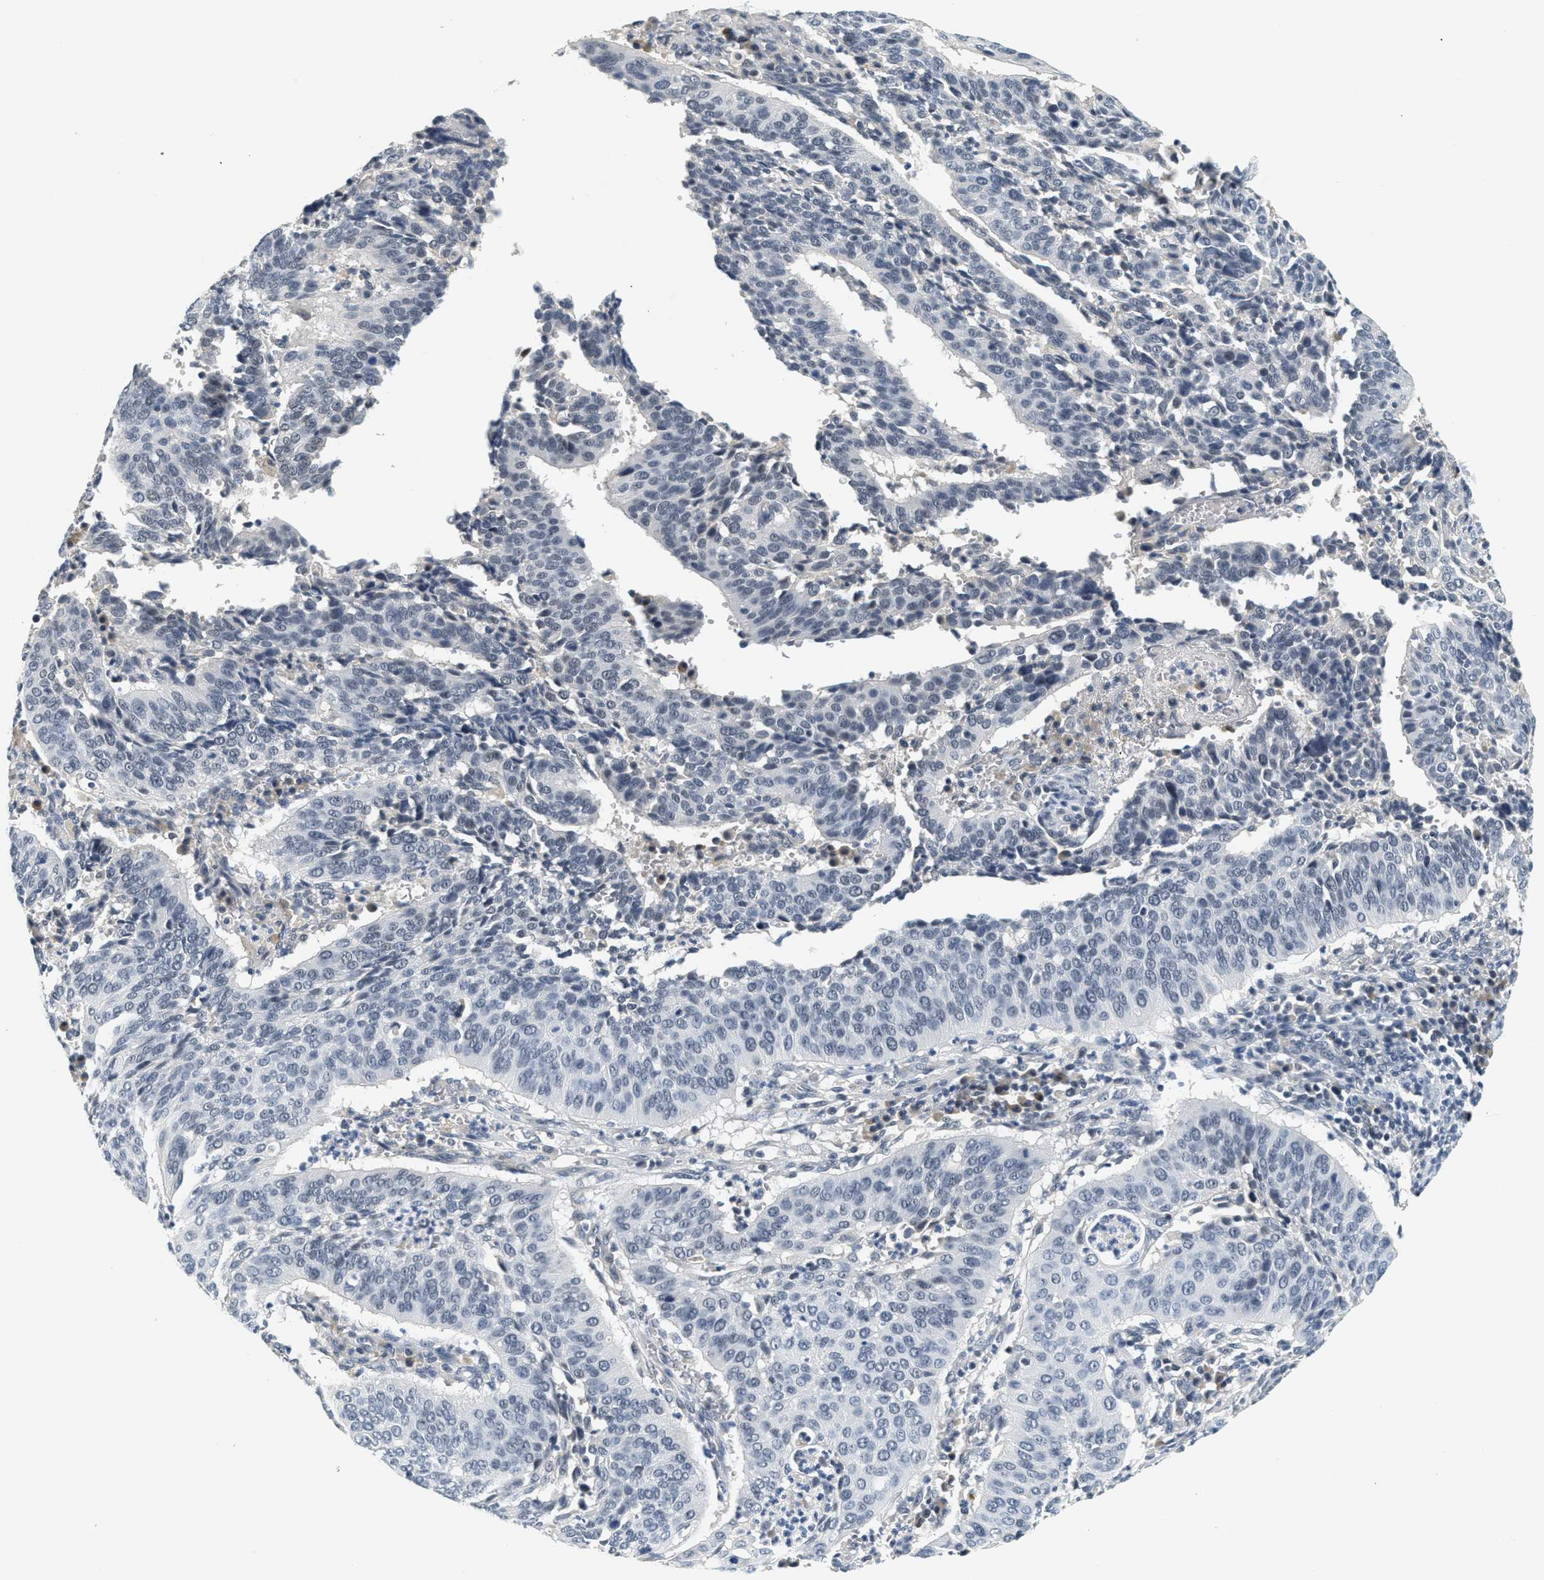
{"staining": {"intensity": "negative", "quantity": "none", "location": "none"}, "tissue": "cervical cancer", "cell_type": "Tumor cells", "image_type": "cancer", "snomed": [{"axis": "morphology", "description": "Normal tissue, NOS"}, {"axis": "morphology", "description": "Squamous cell carcinoma, NOS"}, {"axis": "topography", "description": "Cervix"}], "caption": "Immunohistochemistry (IHC) micrograph of neoplastic tissue: cervical cancer stained with DAB reveals no significant protein staining in tumor cells. (Immunohistochemistry, brightfield microscopy, high magnification).", "gene": "MZF1", "patient": {"sex": "female", "age": 39}}